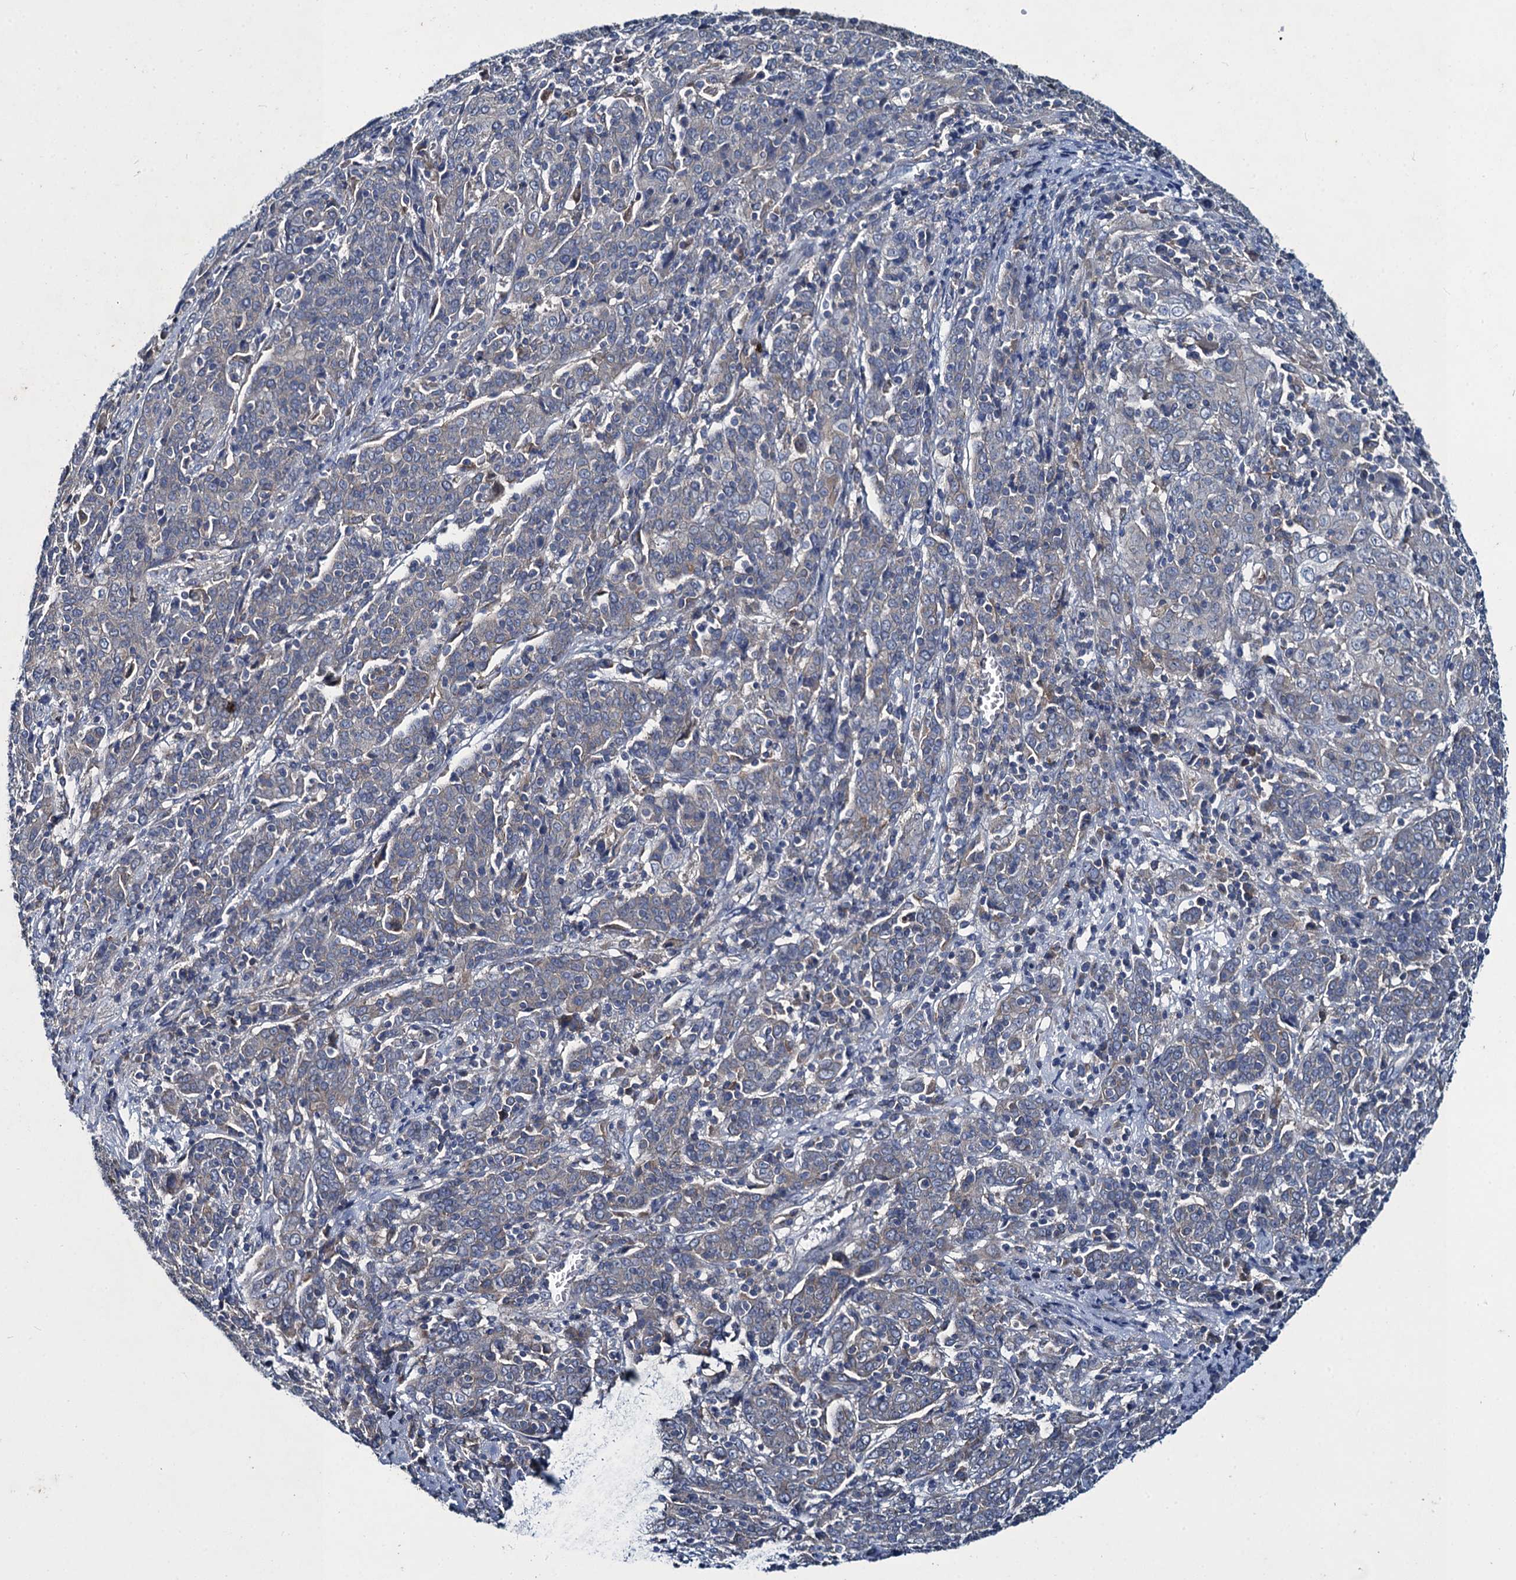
{"staining": {"intensity": "negative", "quantity": "none", "location": "none"}, "tissue": "cervical cancer", "cell_type": "Tumor cells", "image_type": "cancer", "snomed": [{"axis": "morphology", "description": "Squamous cell carcinoma, NOS"}, {"axis": "topography", "description": "Cervix"}], "caption": "Protein analysis of cervical squamous cell carcinoma shows no significant staining in tumor cells. (Brightfield microscopy of DAB (3,3'-diaminobenzidine) immunohistochemistry at high magnification).", "gene": "SNAP29", "patient": {"sex": "female", "age": 67}}